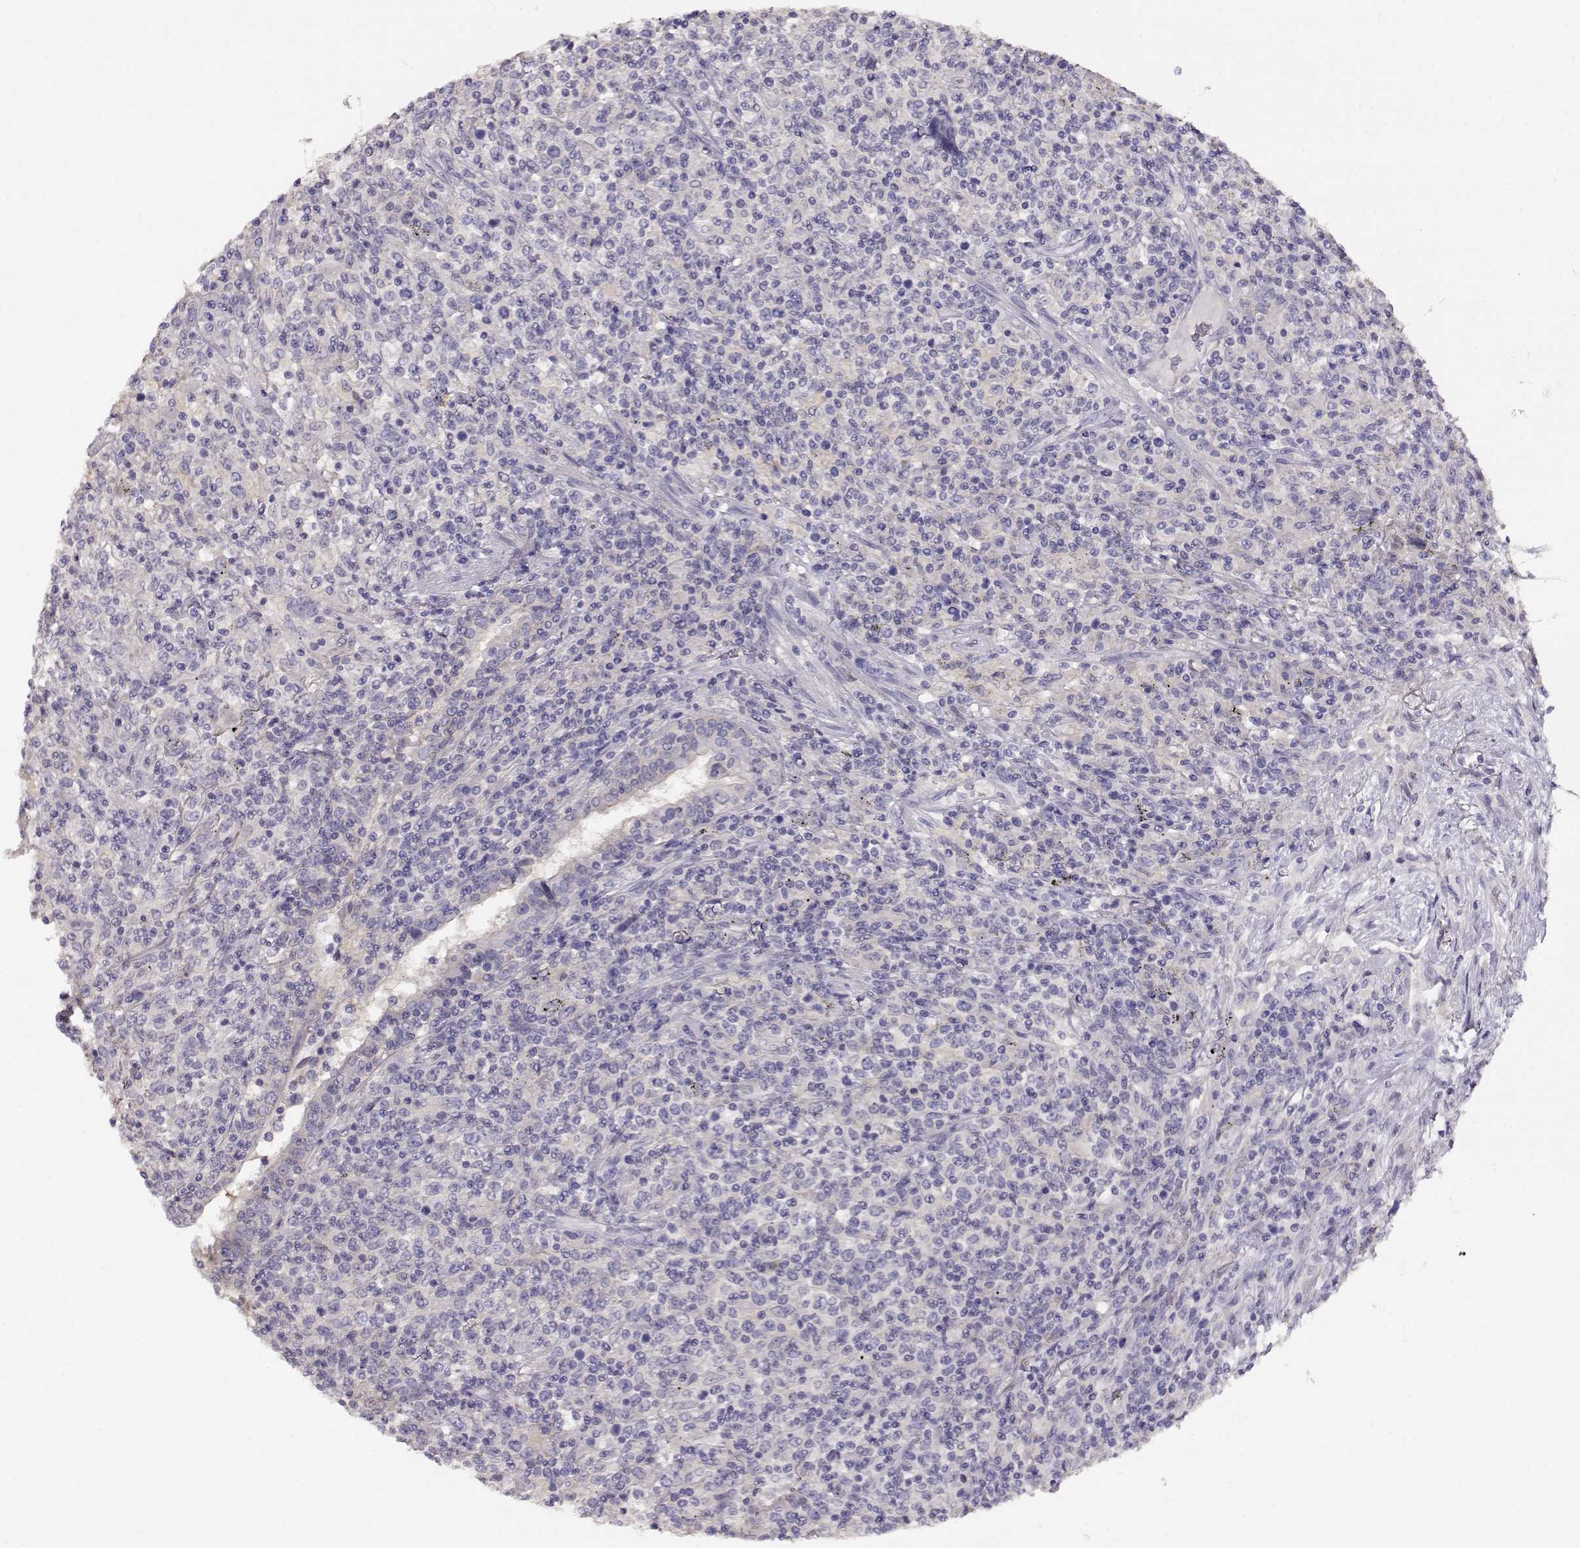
{"staining": {"intensity": "negative", "quantity": "none", "location": "none"}, "tissue": "lymphoma", "cell_type": "Tumor cells", "image_type": "cancer", "snomed": [{"axis": "morphology", "description": "Malignant lymphoma, non-Hodgkin's type, High grade"}, {"axis": "topography", "description": "Lung"}], "caption": "Immunohistochemical staining of lymphoma exhibits no significant expression in tumor cells.", "gene": "NDRG4", "patient": {"sex": "male", "age": 79}}